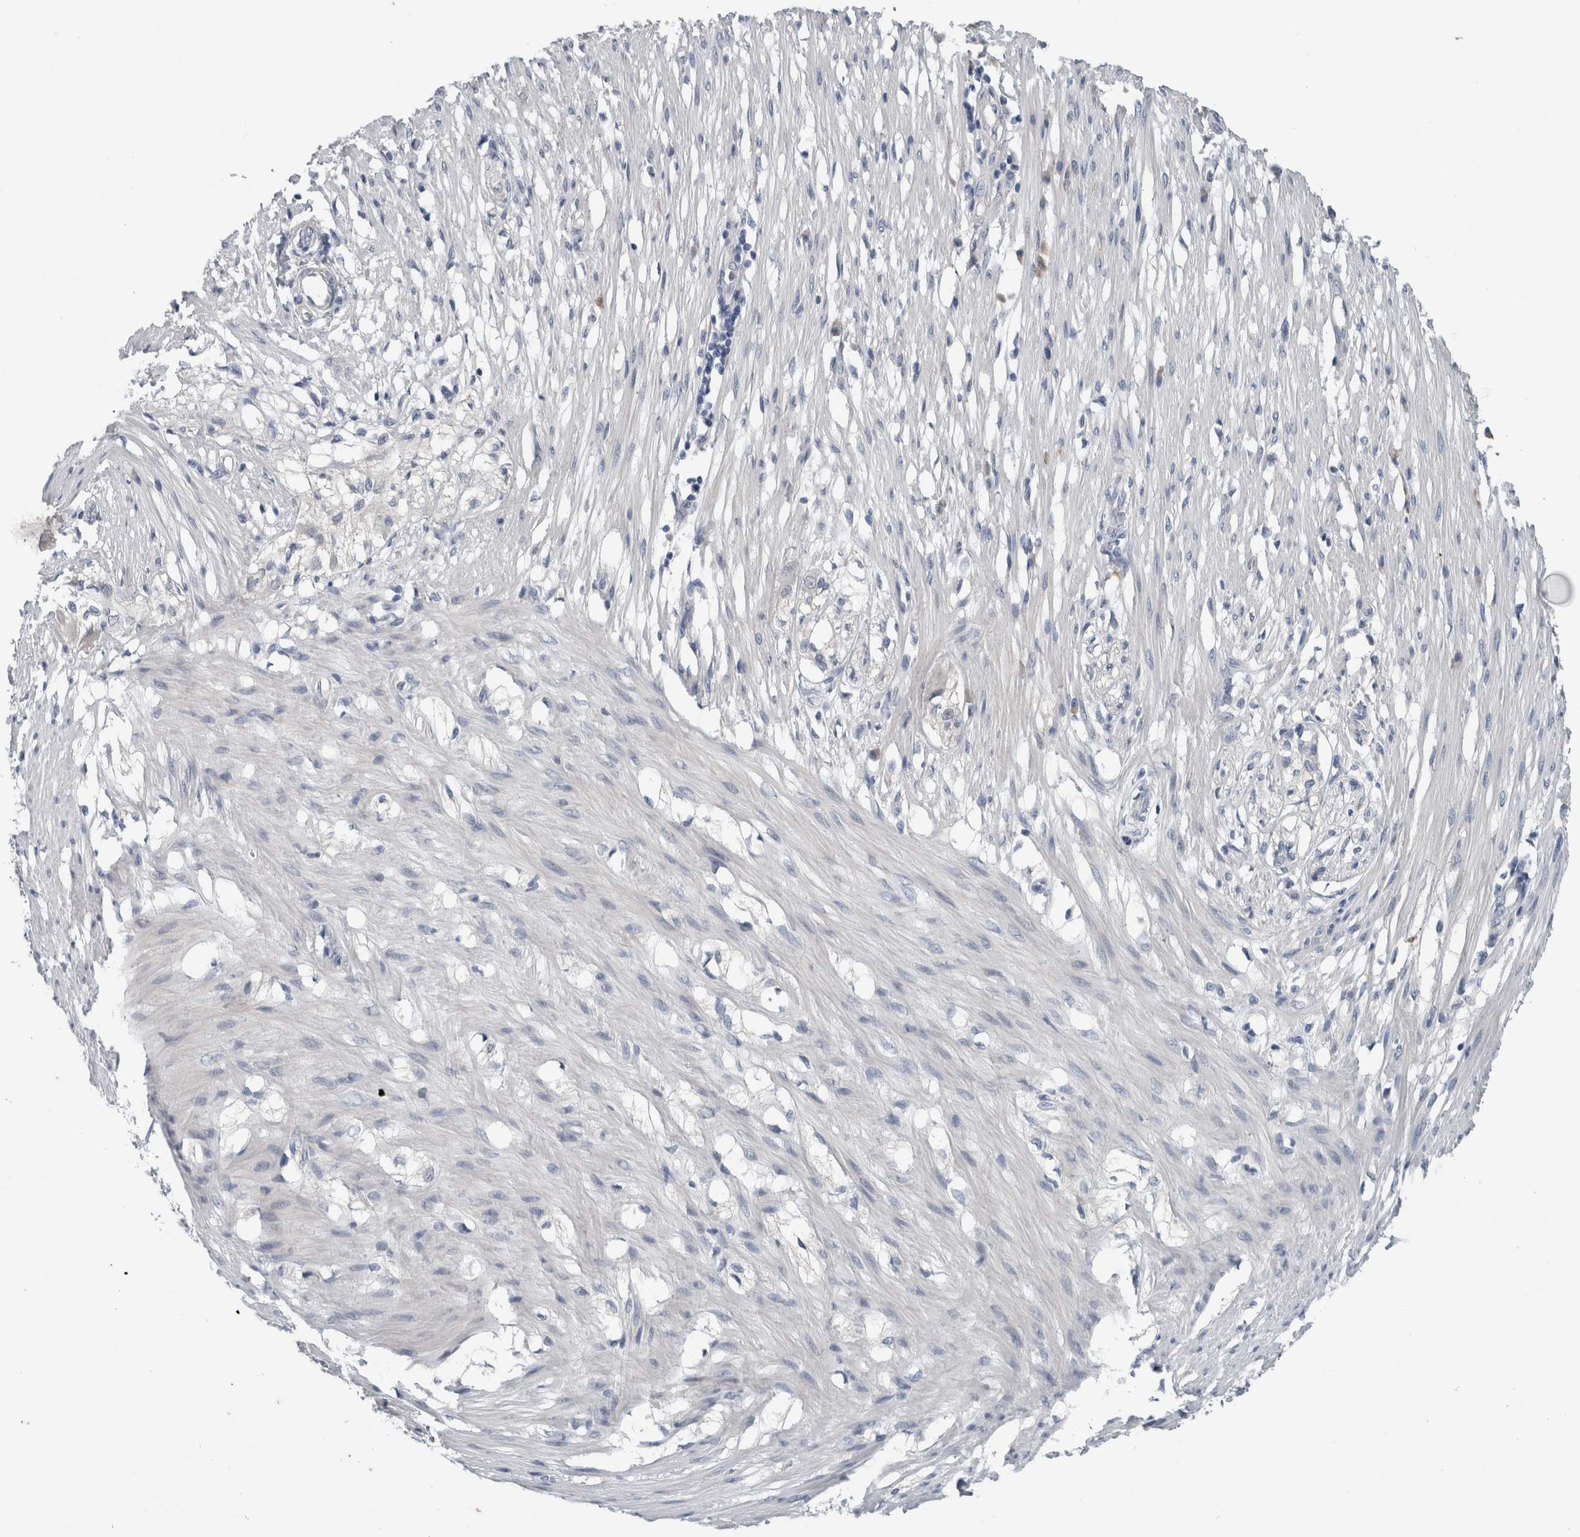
{"staining": {"intensity": "negative", "quantity": "none", "location": "none"}, "tissue": "smooth muscle", "cell_type": "Smooth muscle cells", "image_type": "normal", "snomed": [{"axis": "morphology", "description": "Normal tissue, NOS"}, {"axis": "morphology", "description": "Adenocarcinoma, NOS"}, {"axis": "topography", "description": "Smooth muscle"}, {"axis": "topography", "description": "Colon"}], "caption": "Immunohistochemistry (IHC) of unremarkable smooth muscle reveals no positivity in smooth muscle cells.", "gene": "CRNN", "patient": {"sex": "male", "age": 14}}